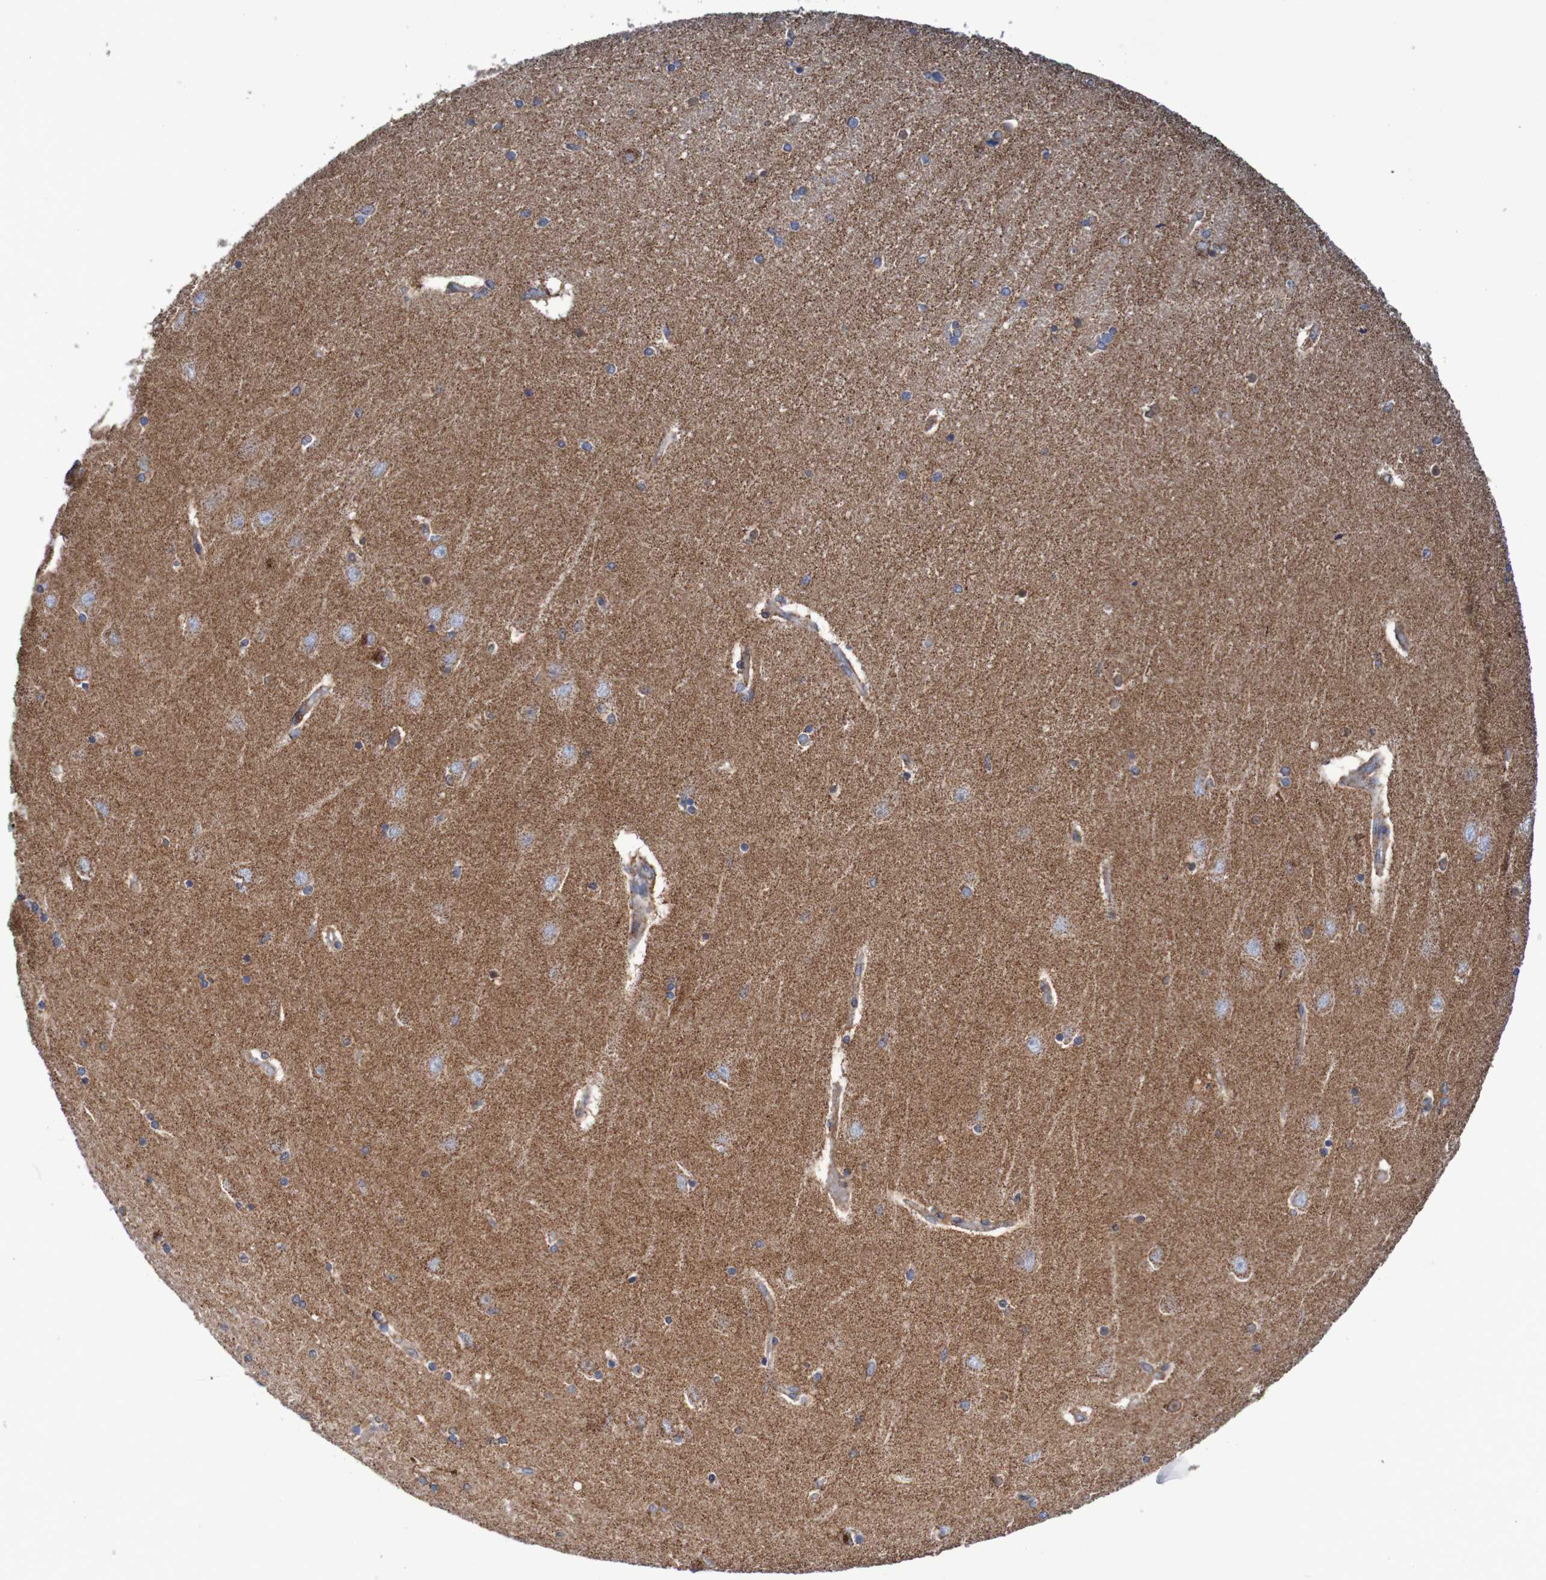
{"staining": {"intensity": "moderate", "quantity": "<25%", "location": "cytoplasmic/membranous"}, "tissue": "hippocampus", "cell_type": "Glial cells", "image_type": "normal", "snomed": [{"axis": "morphology", "description": "Normal tissue, NOS"}, {"axis": "topography", "description": "Hippocampus"}], "caption": "Moderate cytoplasmic/membranous expression is present in approximately <25% of glial cells in normal hippocampus.", "gene": "MMEL1", "patient": {"sex": "female", "age": 54}}